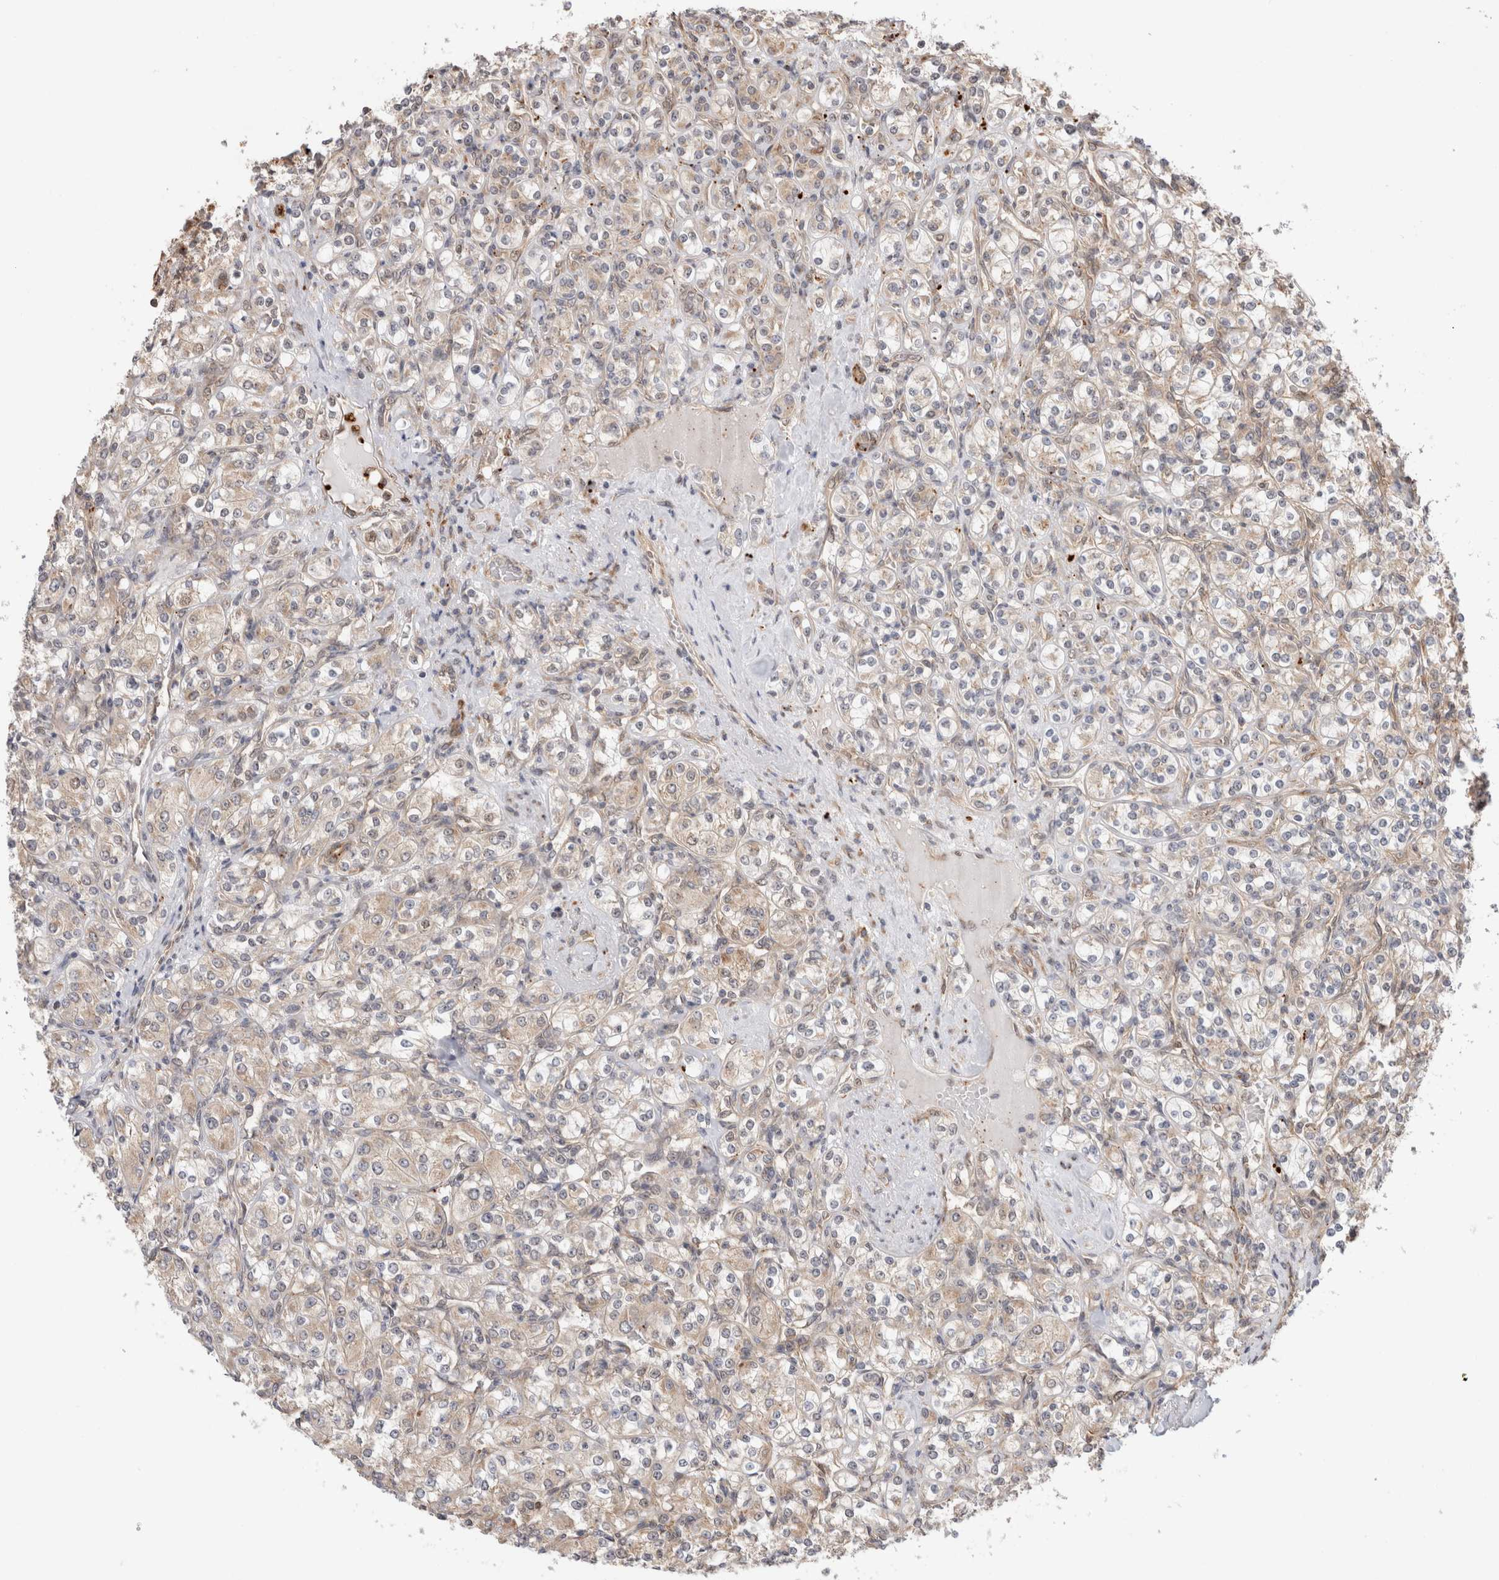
{"staining": {"intensity": "weak", "quantity": "<25%", "location": "cytoplasmic/membranous"}, "tissue": "renal cancer", "cell_type": "Tumor cells", "image_type": "cancer", "snomed": [{"axis": "morphology", "description": "Adenocarcinoma, NOS"}, {"axis": "topography", "description": "Kidney"}], "caption": "Renal adenocarcinoma was stained to show a protein in brown. There is no significant staining in tumor cells.", "gene": "ACTL9", "patient": {"sex": "male", "age": 77}}